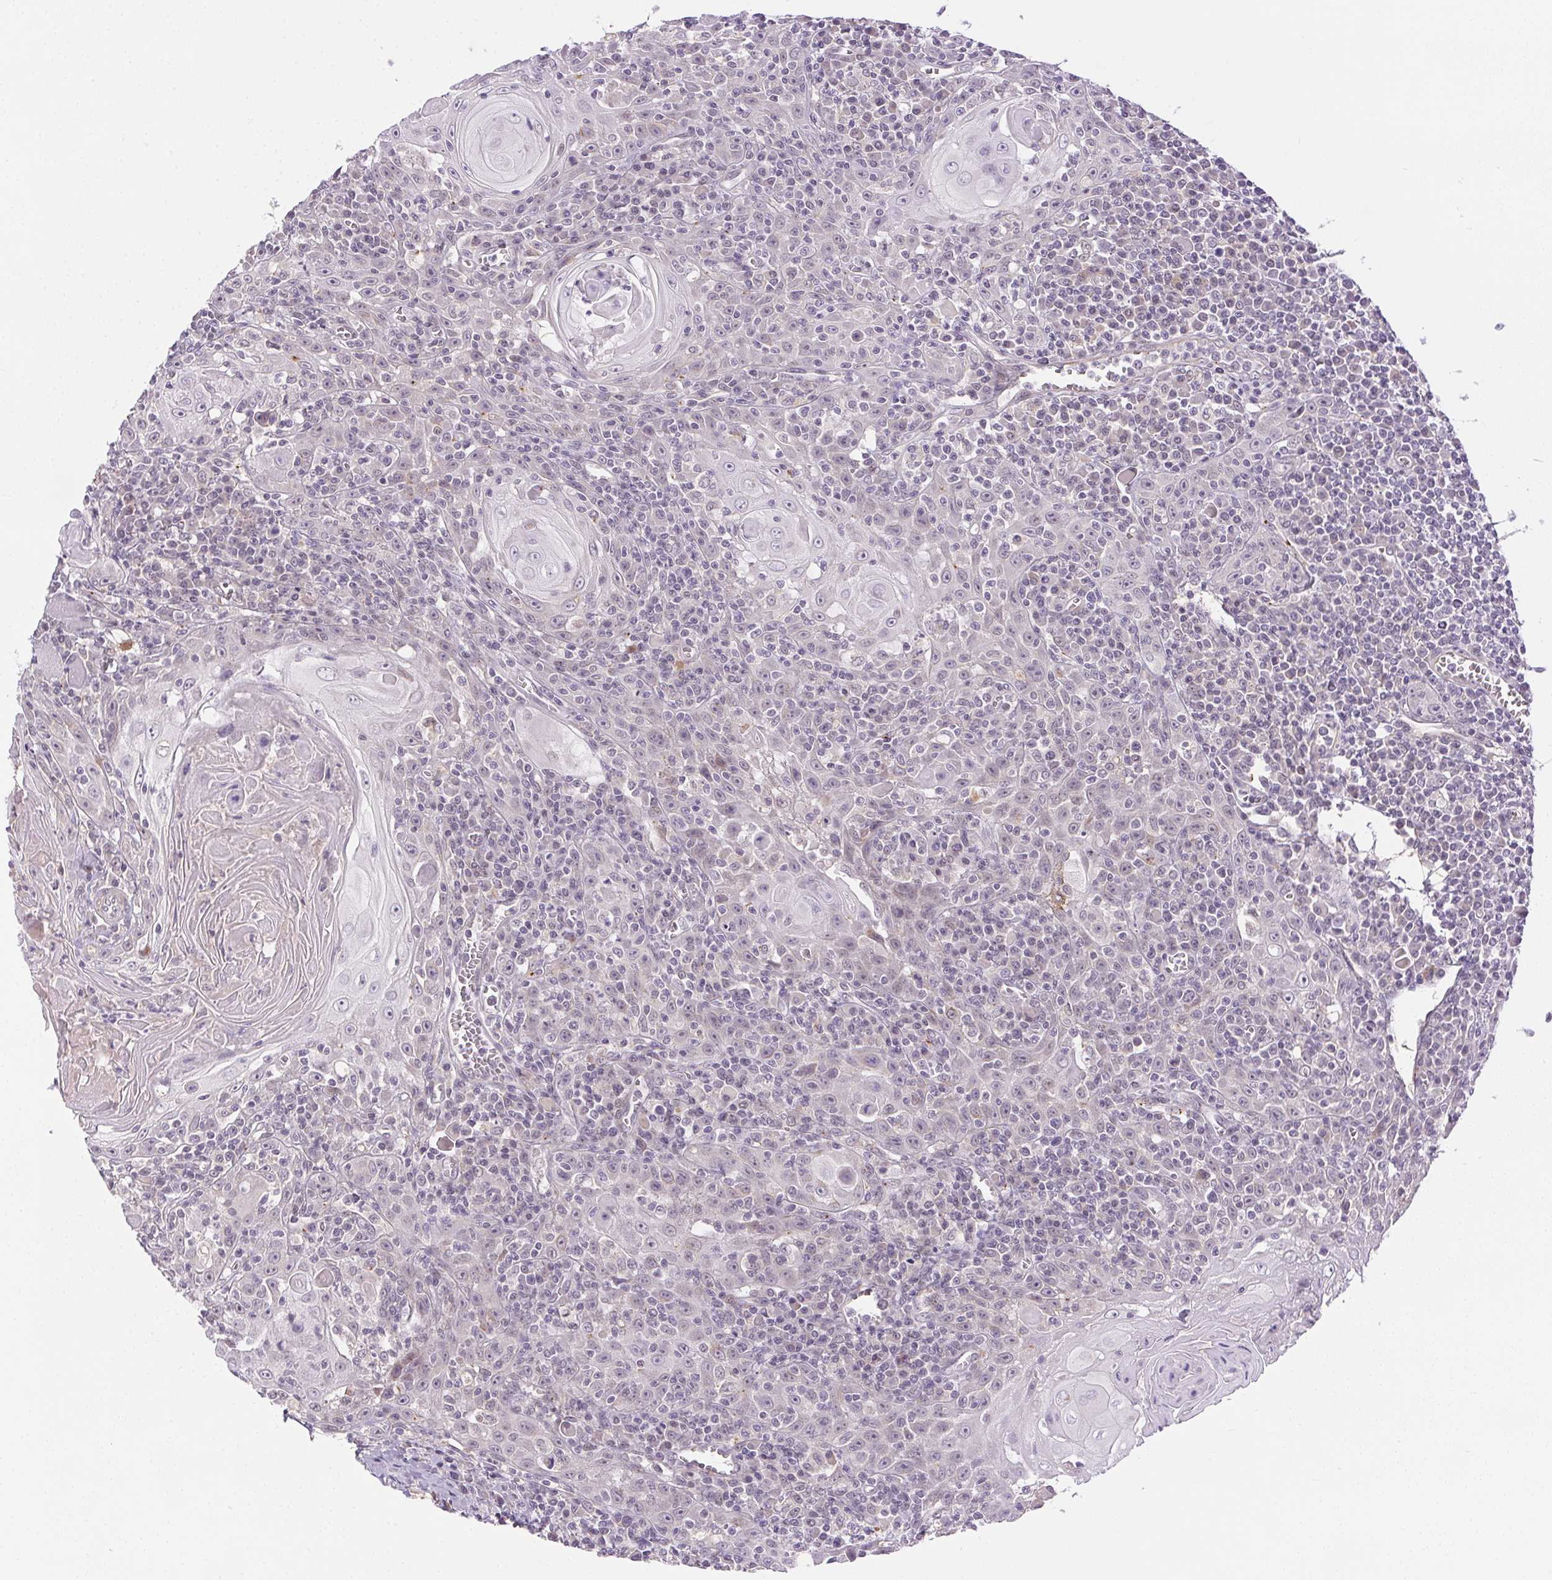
{"staining": {"intensity": "weak", "quantity": "<25%", "location": "nuclear"}, "tissue": "head and neck cancer", "cell_type": "Tumor cells", "image_type": "cancer", "snomed": [{"axis": "morphology", "description": "Squamous cell carcinoma, NOS"}, {"axis": "topography", "description": "Head-Neck"}], "caption": "Immunohistochemical staining of head and neck squamous cell carcinoma exhibits no significant expression in tumor cells.", "gene": "FAM168A", "patient": {"sex": "male", "age": 52}}